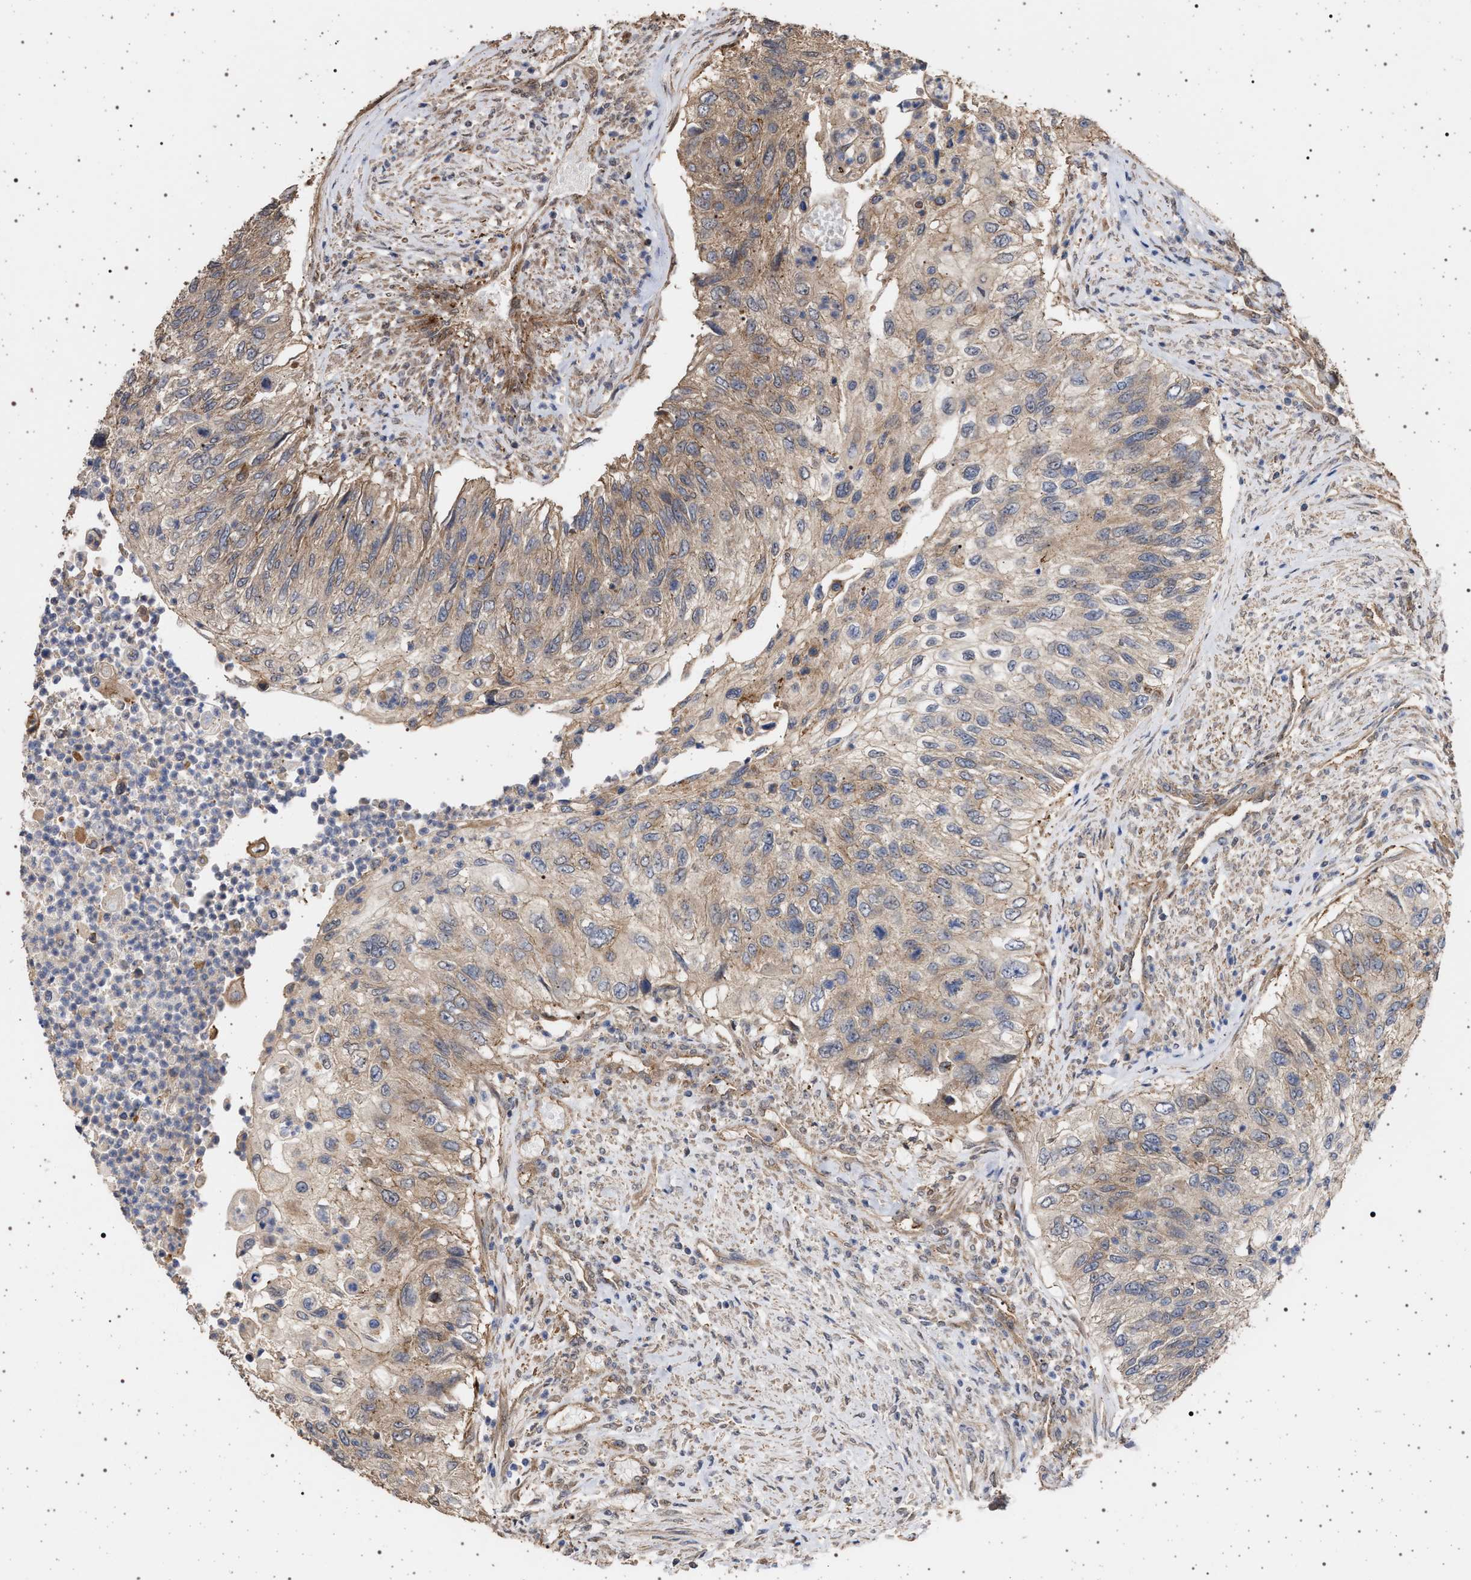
{"staining": {"intensity": "weak", "quantity": "25%-75%", "location": "cytoplasmic/membranous"}, "tissue": "urothelial cancer", "cell_type": "Tumor cells", "image_type": "cancer", "snomed": [{"axis": "morphology", "description": "Urothelial carcinoma, High grade"}, {"axis": "topography", "description": "Urinary bladder"}], "caption": "Immunohistochemical staining of human high-grade urothelial carcinoma reveals low levels of weak cytoplasmic/membranous protein positivity in about 25%-75% of tumor cells.", "gene": "IFT20", "patient": {"sex": "female", "age": 60}}